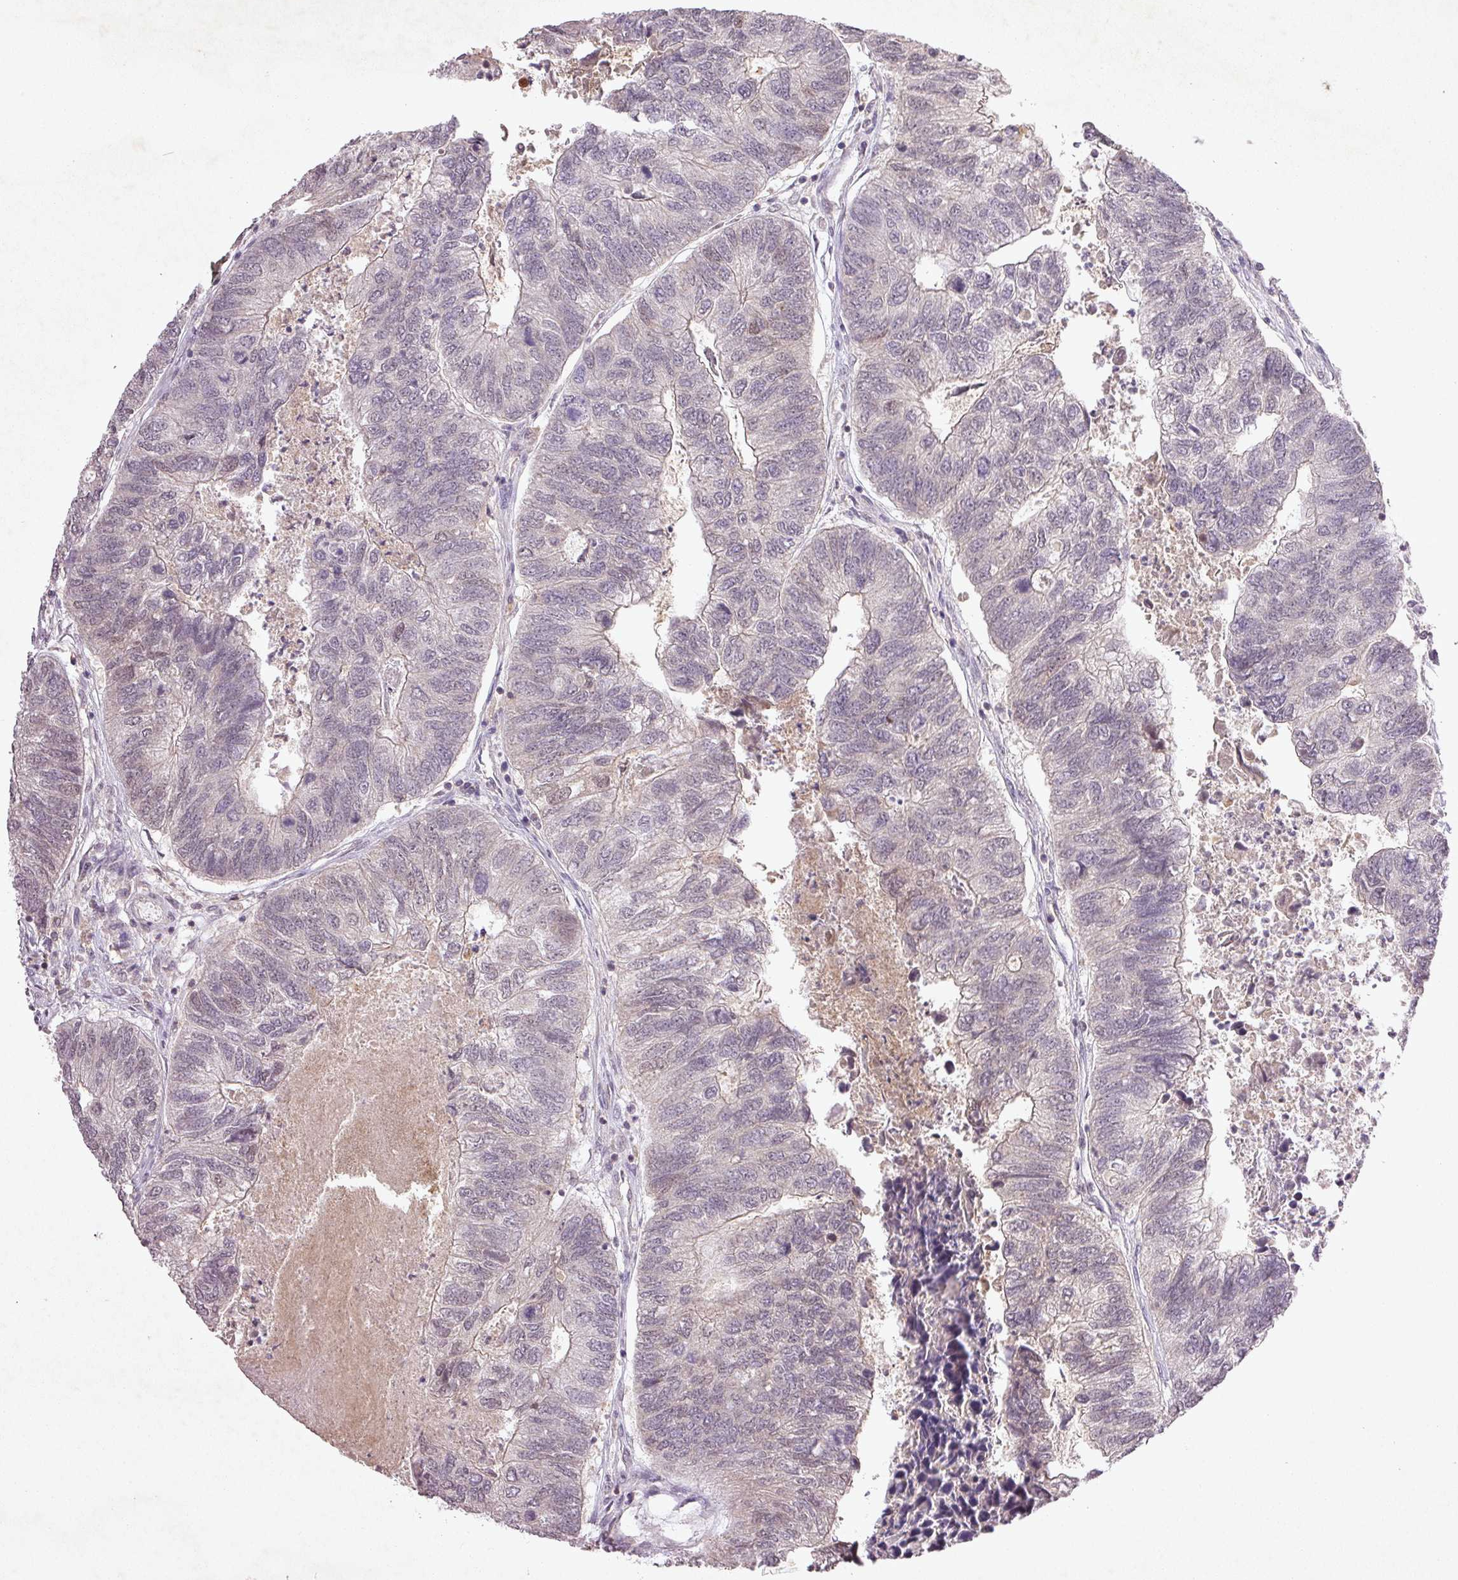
{"staining": {"intensity": "negative", "quantity": "none", "location": "none"}, "tissue": "colorectal cancer", "cell_type": "Tumor cells", "image_type": "cancer", "snomed": [{"axis": "morphology", "description": "Adenocarcinoma, NOS"}, {"axis": "topography", "description": "Colon"}], "caption": "Immunohistochemistry of colorectal cancer shows no positivity in tumor cells.", "gene": "FAM168B", "patient": {"sex": "female", "age": 67}}